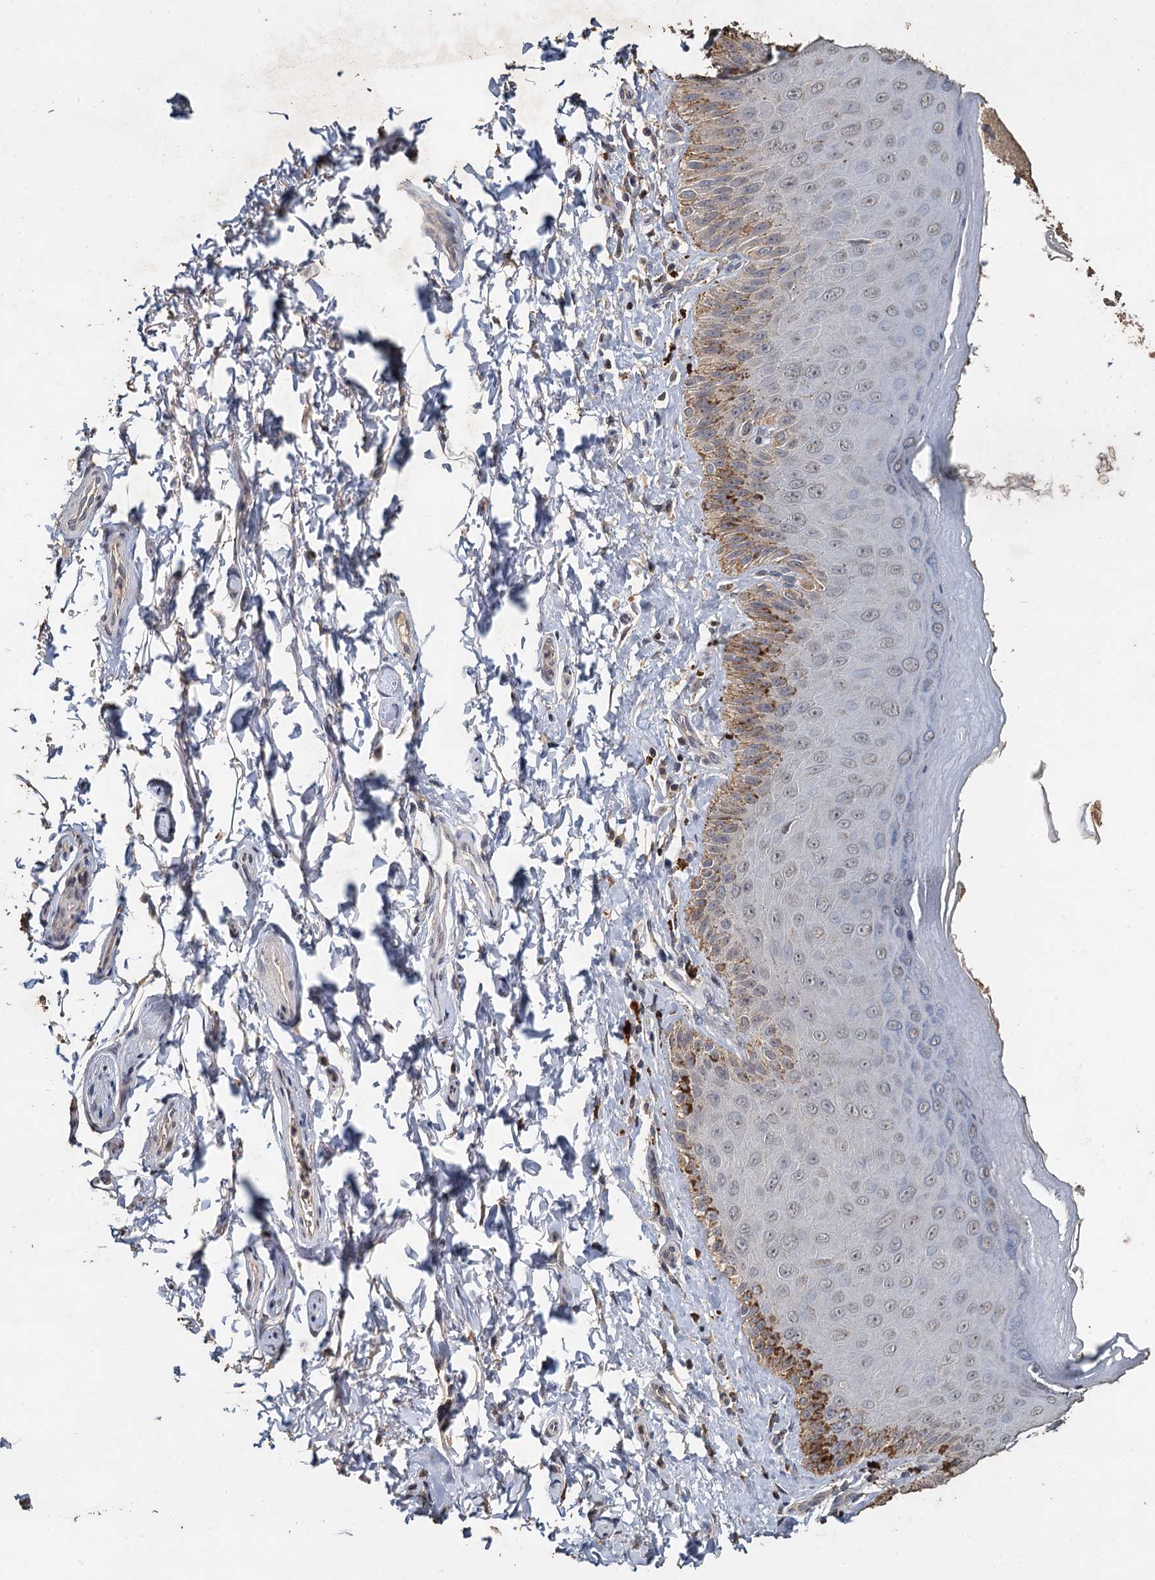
{"staining": {"intensity": "moderate", "quantity": "<25%", "location": "cytoplasmic/membranous"}, "tissue": "skin", "cell_type": "Epidermal cells", "image_type": "normal", "snomed": [{"axis": "morphology", "description": "Normal tissue, NOS"}, {"axis": "topography", "description": "Anal"}], "caption": "Immunohistochemistry (DAB (3,3'-diaminobenzidine)) staining of benign skin reveals moderate cytoplasmic/membranous protein staining in approximately <25% of epidermal cells. (Stains: DAB (3,3'-diaminobenzidine) in brown, nuclei in blue, Microscopy: brightfield microscopy at high magnification).", "gene": "CCDC61", "patient": {"sex": "male", "age": 44}}